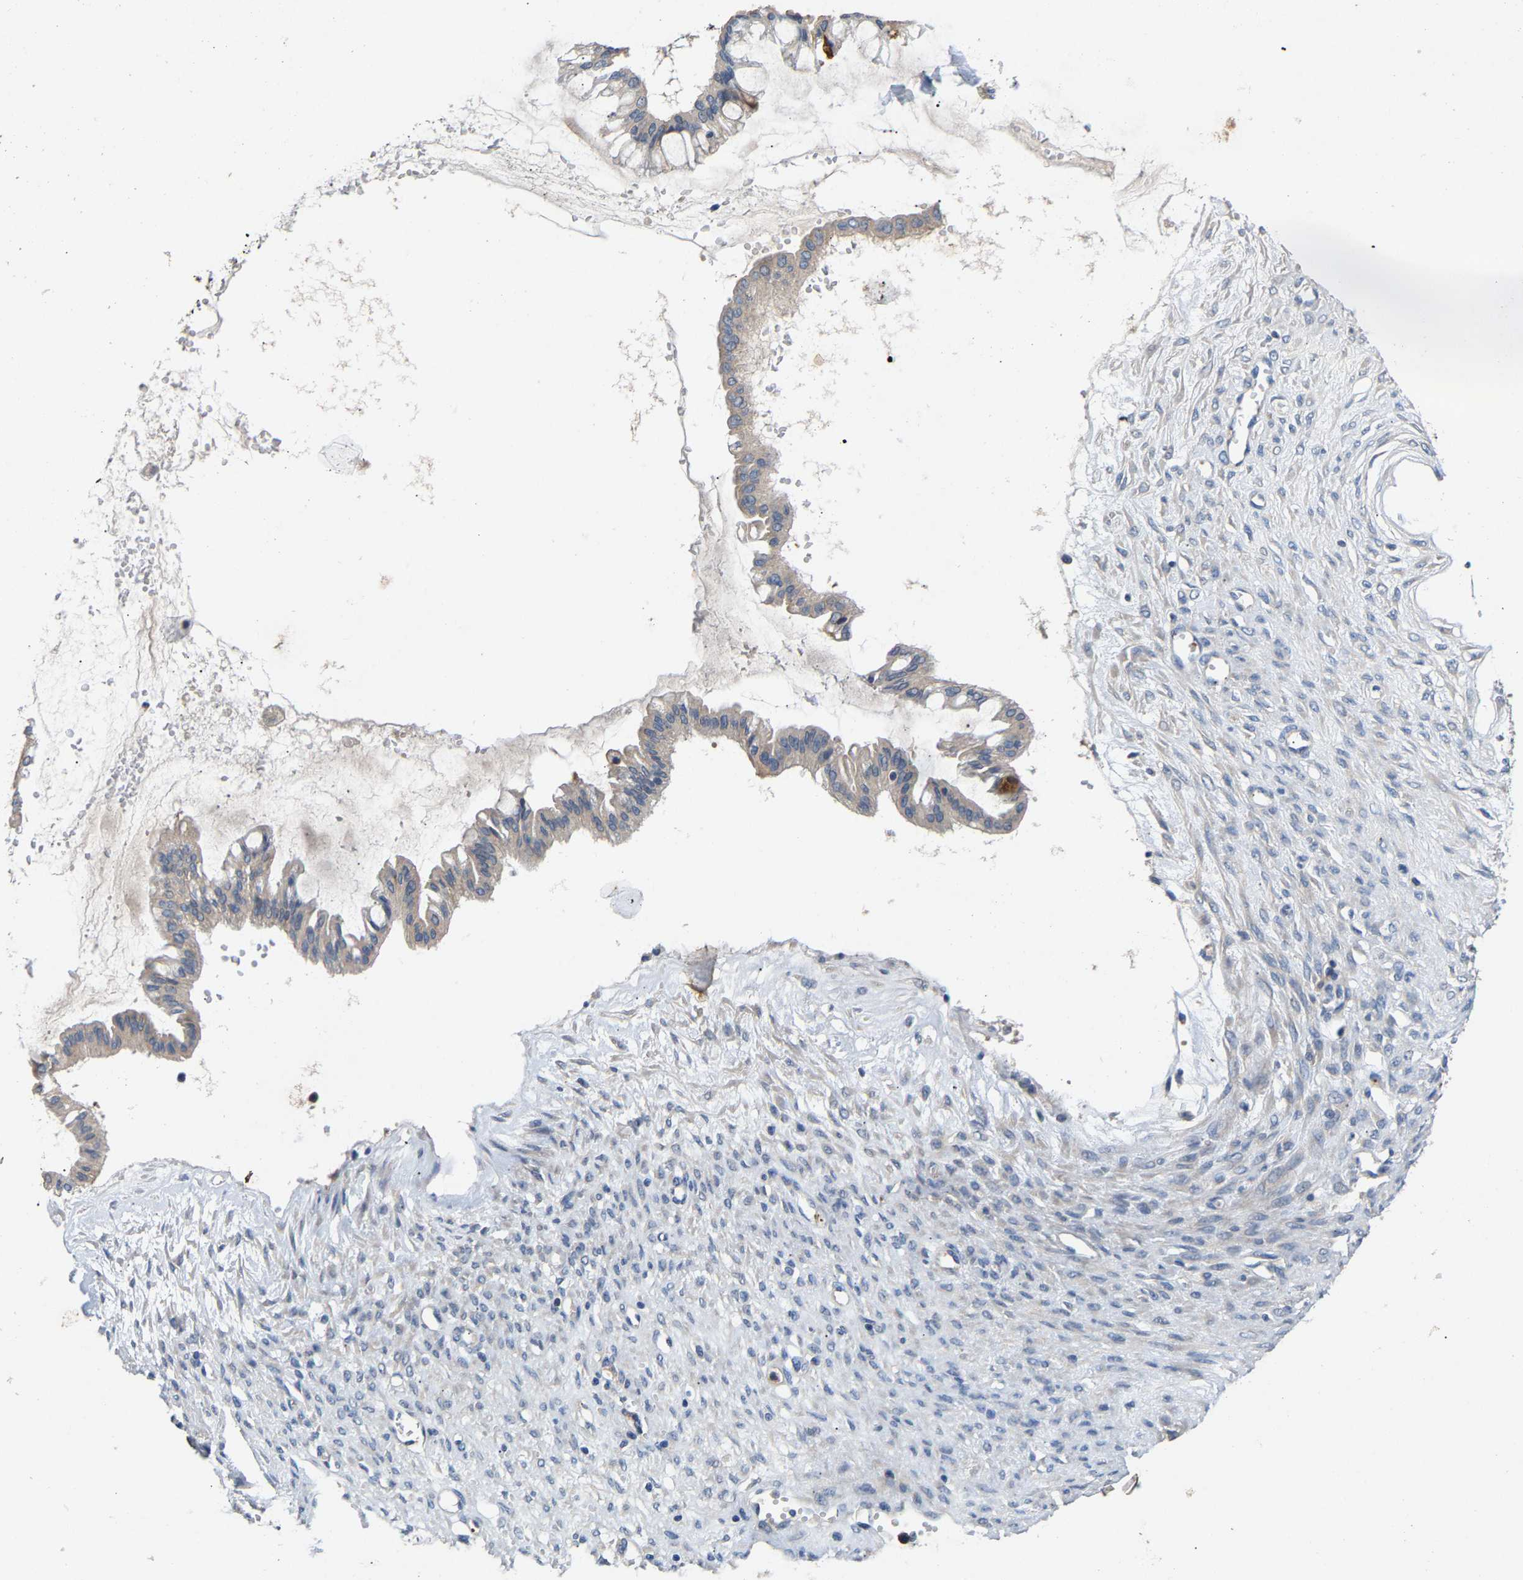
{"staining": {"intensity": "weak", "quantity": "<25%", "location": "cytoplasmic/membranous"}, "tissue": "ovarian cancer", "cell_type": "Tumor cells", "image_type": "cancer", "snomed": [{"axis": "morphology", "description": "Cystadenocarcinoma, mucinous, NOS"}, {"axis": "topography", "description": "Ovary"}], "caption": "Protein analysis of ovarian mucinous cystadenocarcinoma shows no significant positivity in tumor cells.", "gene": "CCDC171", "patient": {"sex": "female", "age": 73}}